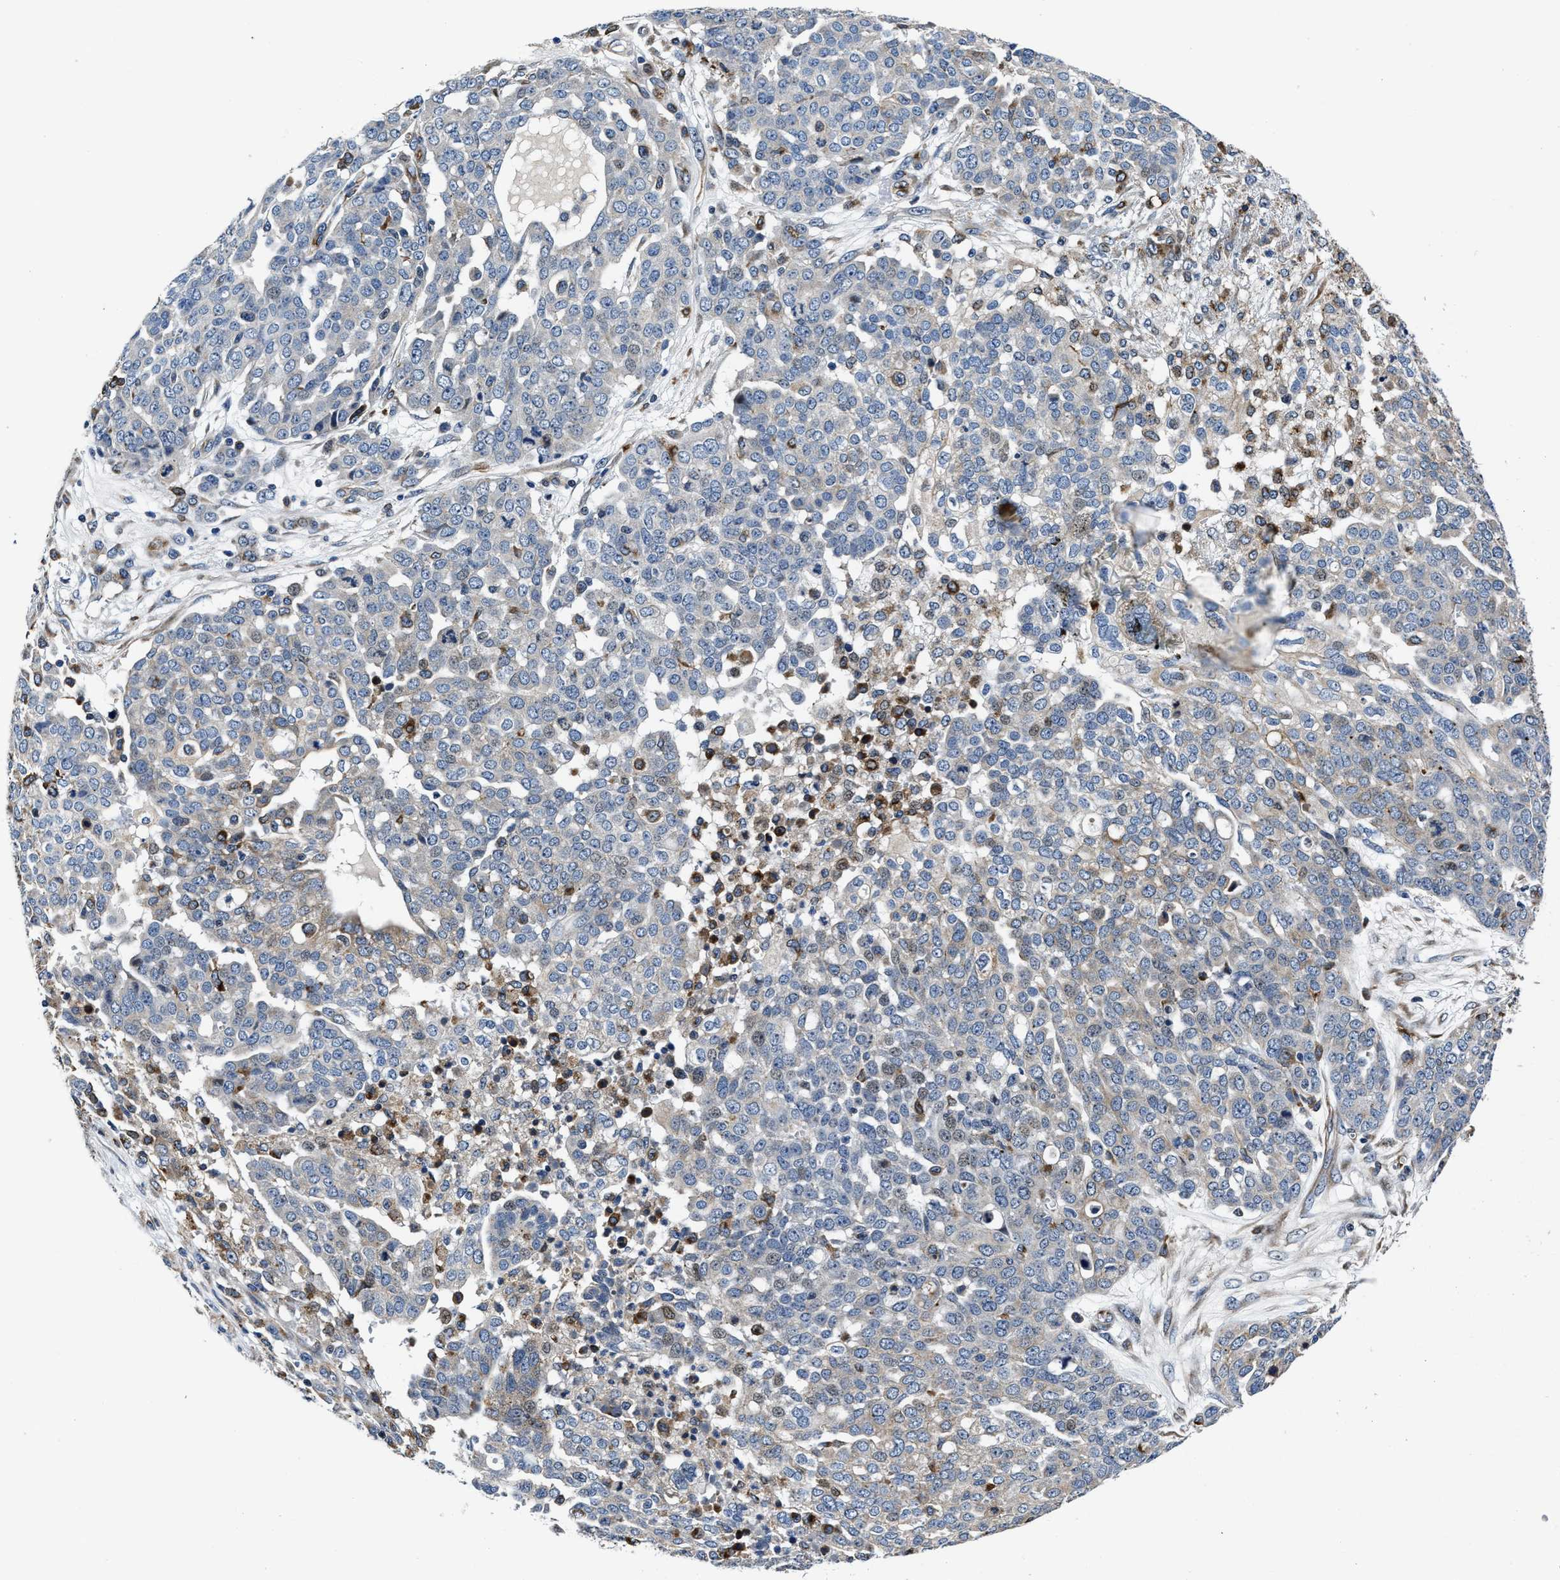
{"staining": {"intensity": "weak", "quantity": "<25%", "location": "cytoplasmic/membranous"}, "tissue": "ovarian cancer", "cell_type": "Tumor cells", "image_type": "cancer", "snomed": [{"axis": "morphology", "description": "Cystadenocarcinoma, serous, NOS"}, {"axis": "topography", "description": "Soft tissue"}, {"axis": "topography", "description": "Ovary"}], "caption": "The micrograph reveals no significant positivity in tumor cells of ovarian cancer.", "gene": "C2orf66", "patient": {"sex": "female", "age": 57}}